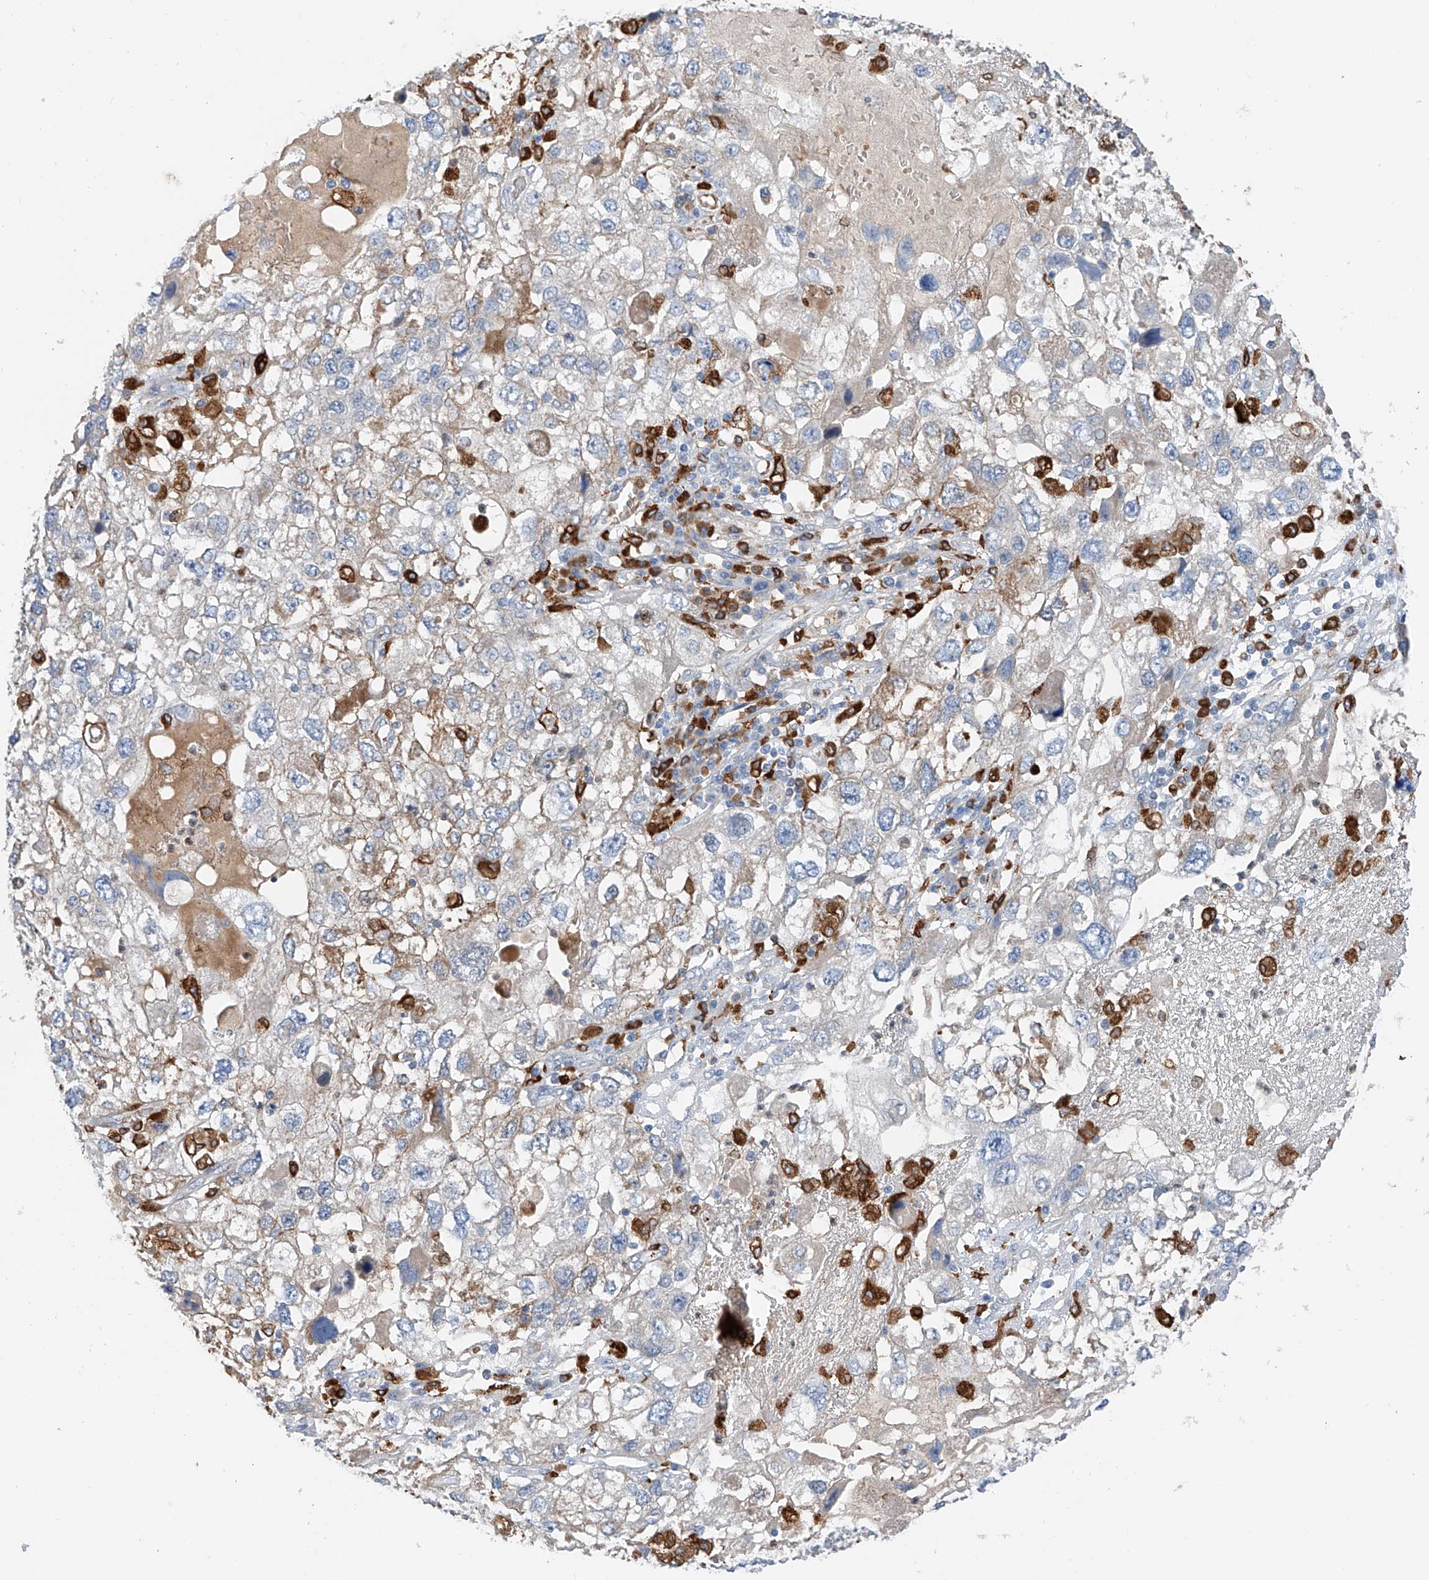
{"staining": {"intensity": "negative", "quantity": "none", "location": "none"}, "tissue": "endometrial cancer", "cell_type": "Tumor cells", "image_type": "cancer", "snomed": [{"axis": "morphology", "description": "Adenocarcinoma, NOS"}, {"axis": "topography", "description": "Endometrium"}], "caption": "Immunohistochemistry micrograph of neoplastic tissue: endometrial cancer stained with DAB (3,3'-diaminobenzidine) shows no significant protein staining in tumor cells.", "gene": "TBXAS1", "patient": {"sex": "female", "age": 49}}